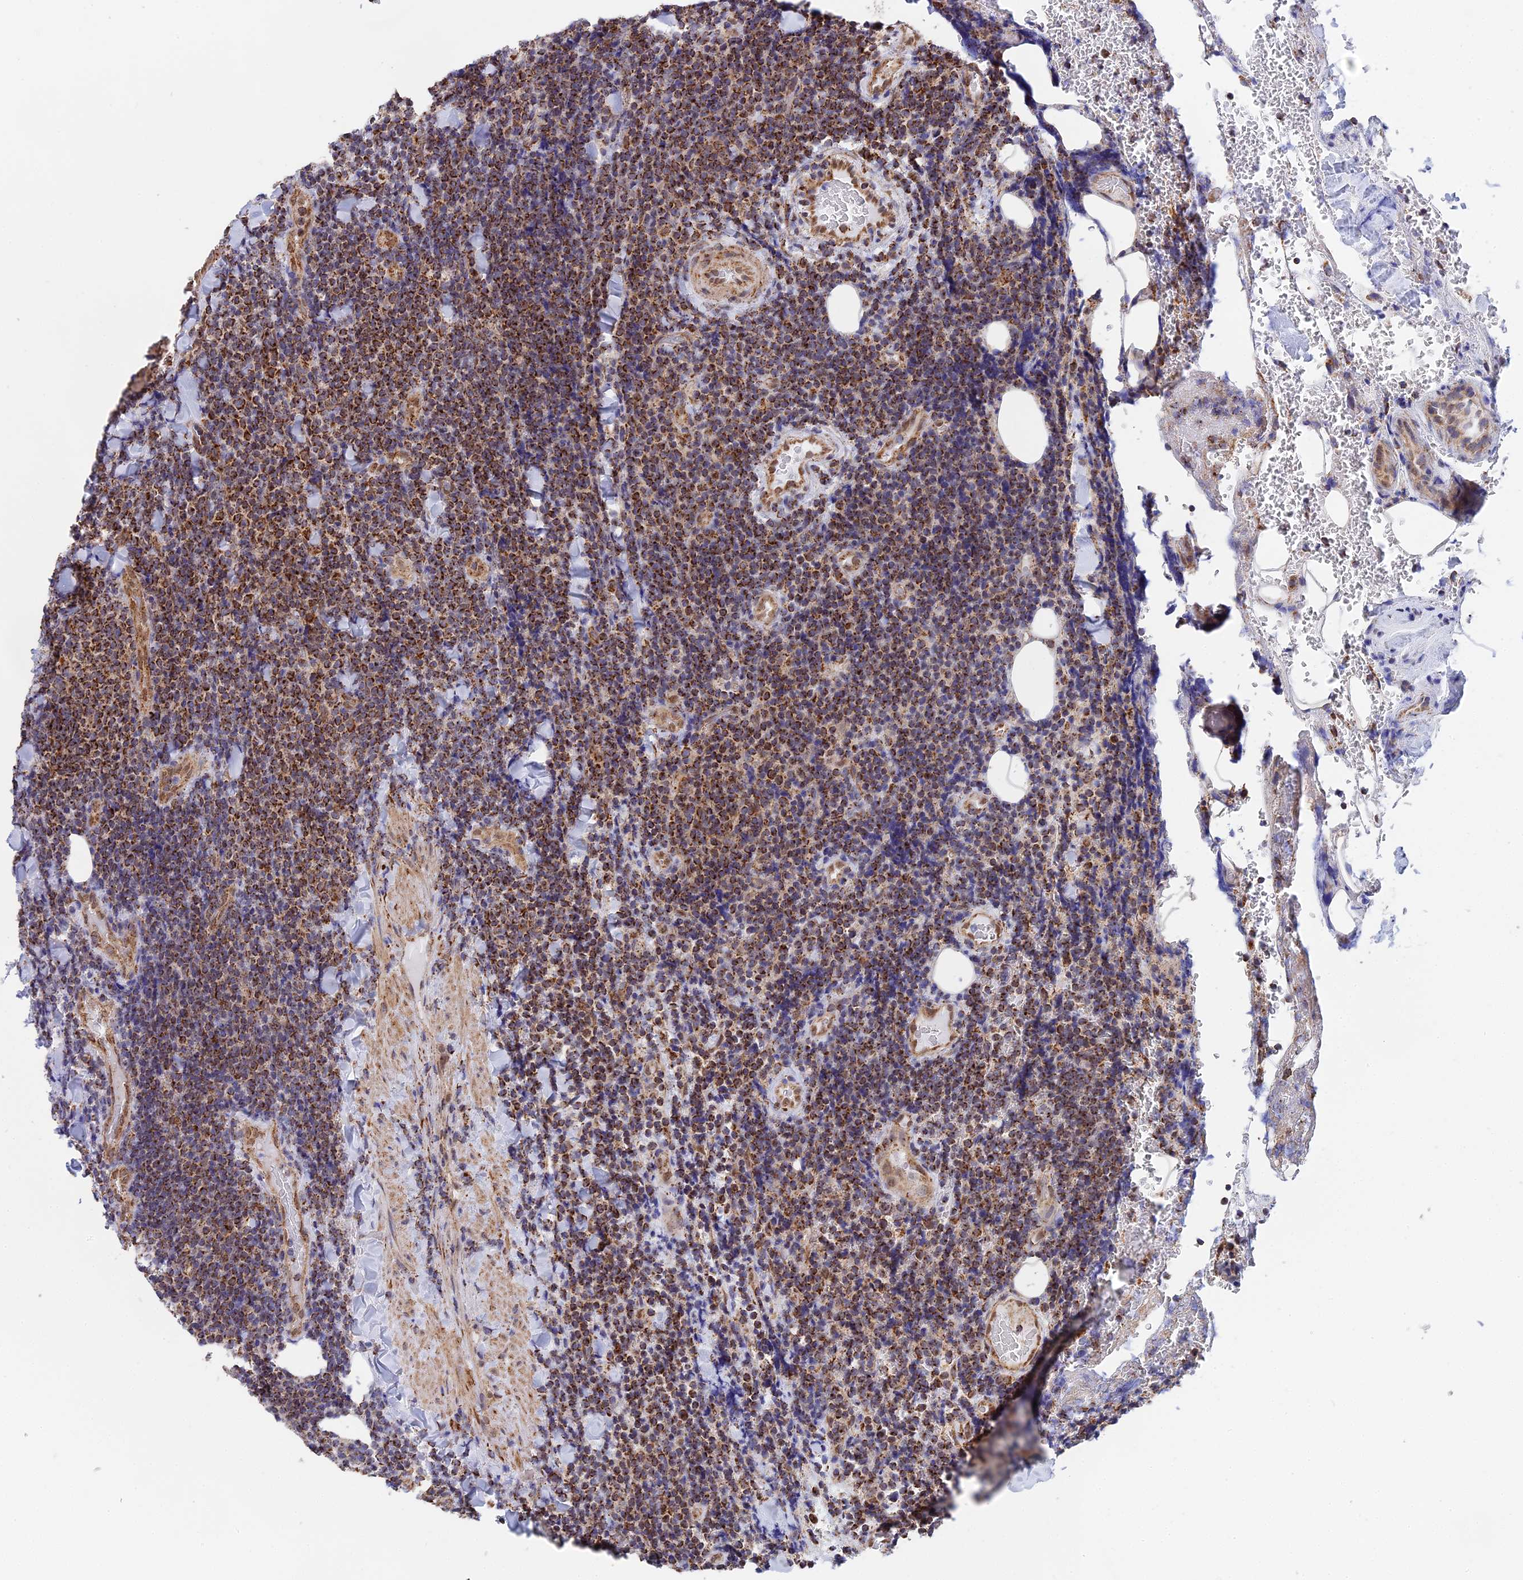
{"staining": {"intensity": "strong", "quantity": "25%-75%", "location": "cytoplasmic/membranous"}, "tissue": "lymphoma", "cell_type": "Tumor cells", "image_type": "cancer", "snomed": [{"axis": "morphology", "description": "Malignant lymphoma, non-Hodgkin's type, Low grade"}, {"axis": "topography", "description": "Lymph node"}], "caption": "A high-resolution histopathology image shows IHC staining of lymphoma, which exhibits strong cytoplasmic/membranous positivity in approximately 25%-75% of tumor cells. Using DAB (3,3'-diaminobenzidine) (brown) and hematoxylin (blue) stains, captured at high magnification using brightfield microscopy.", "gene": "CDC16", "patient": {"sex": "male", "age": 66}}